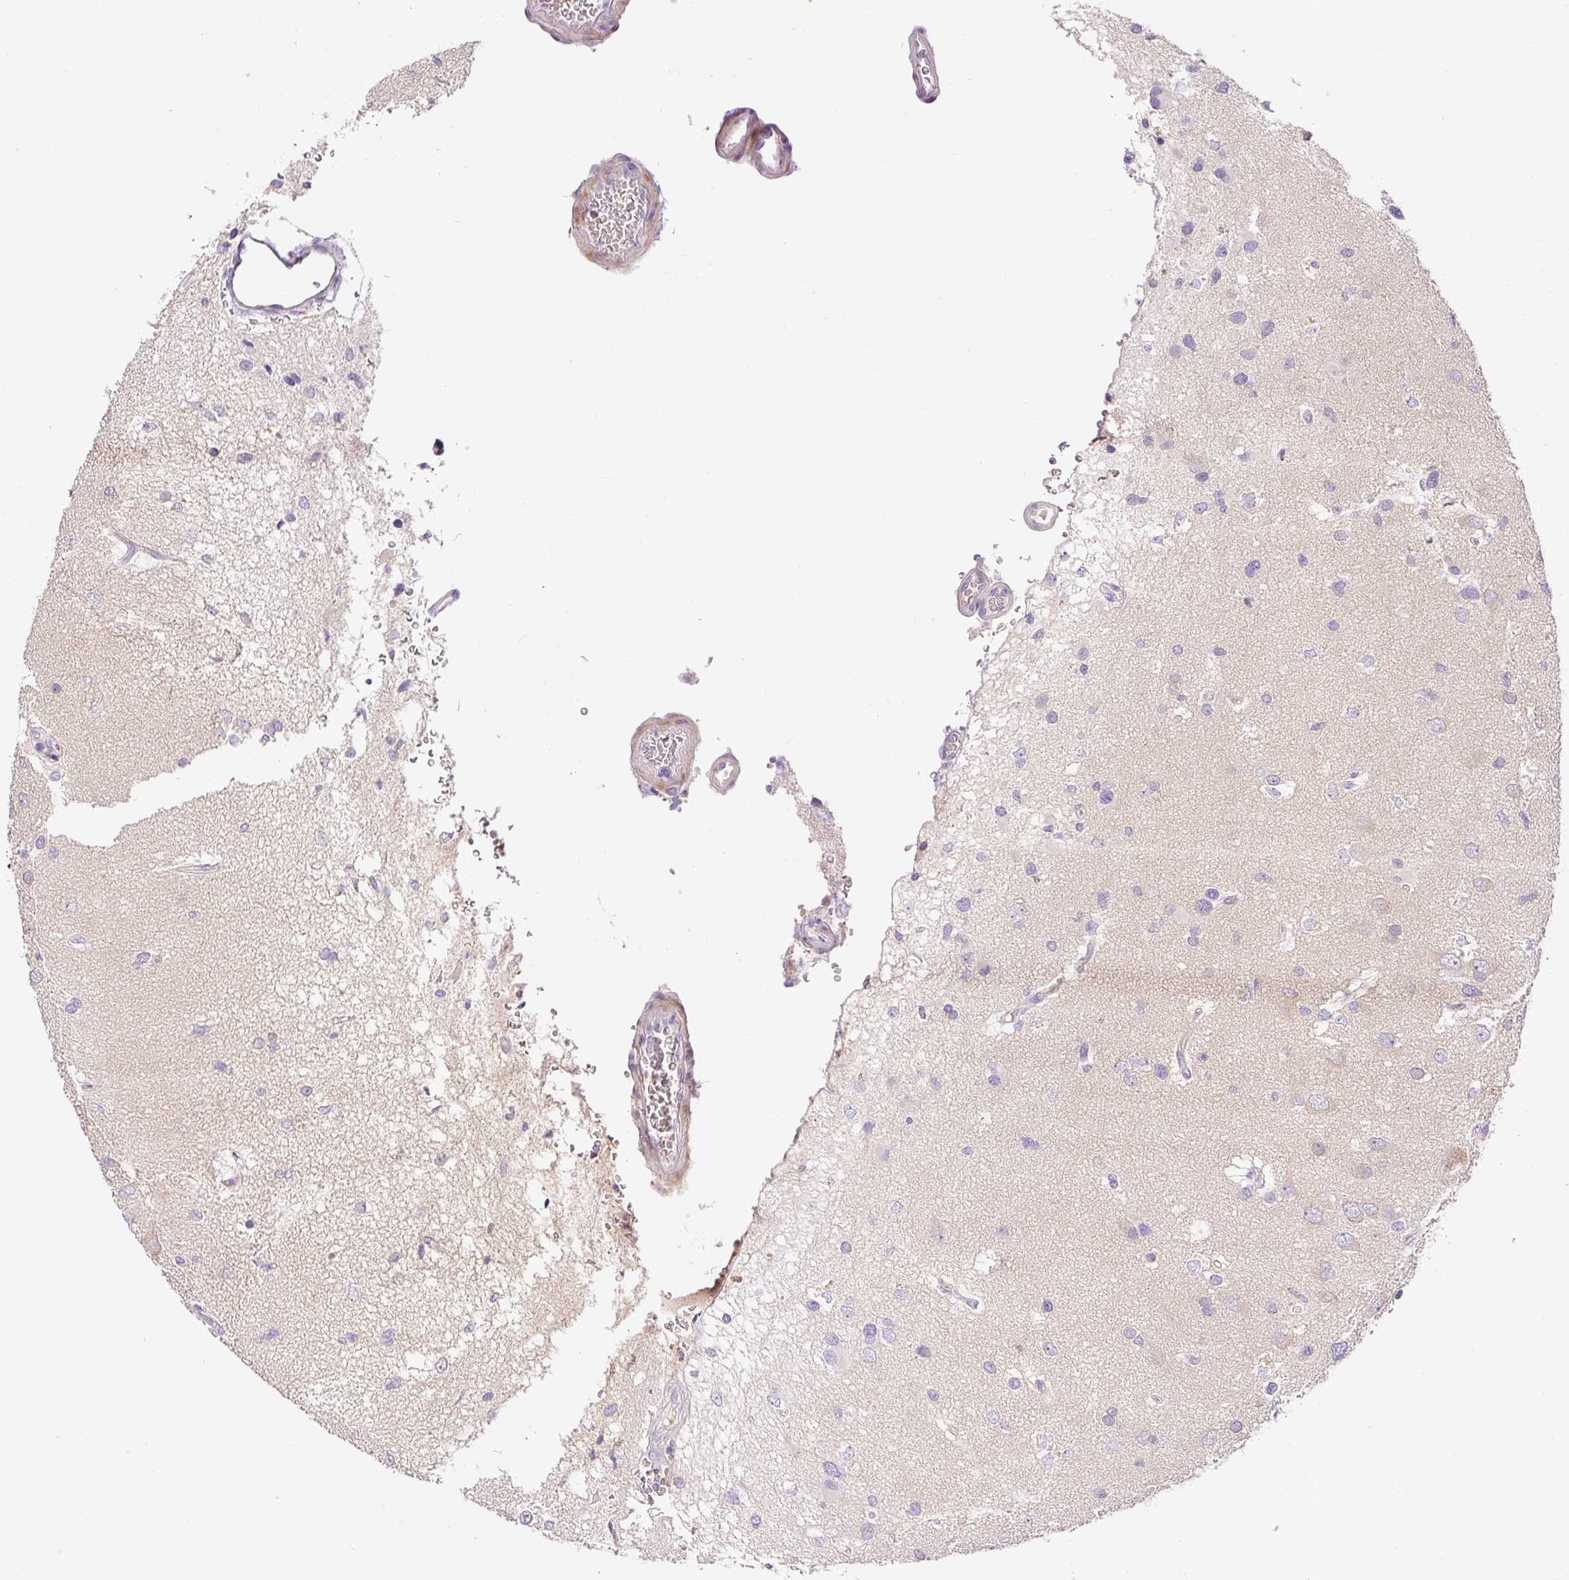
{"staining": {"intensity": "negative", "quantity": "none", "location": "none"}, "tissue": "glioma", "cell_type": "Tumor cells", "image_type": "cancer", "snomed": [{"axis": "morphology", "description": "Glioma, malignant, High grade"}, {"axis": "topography", "description": "Brain"}], "caption": "This is an immunohistochemistry micrograph of malignant glioma (high-grade). There is no positivity in tumor cells.", "gene": "LHFPL5", "patient": {"sex": "male", "age": 53}}